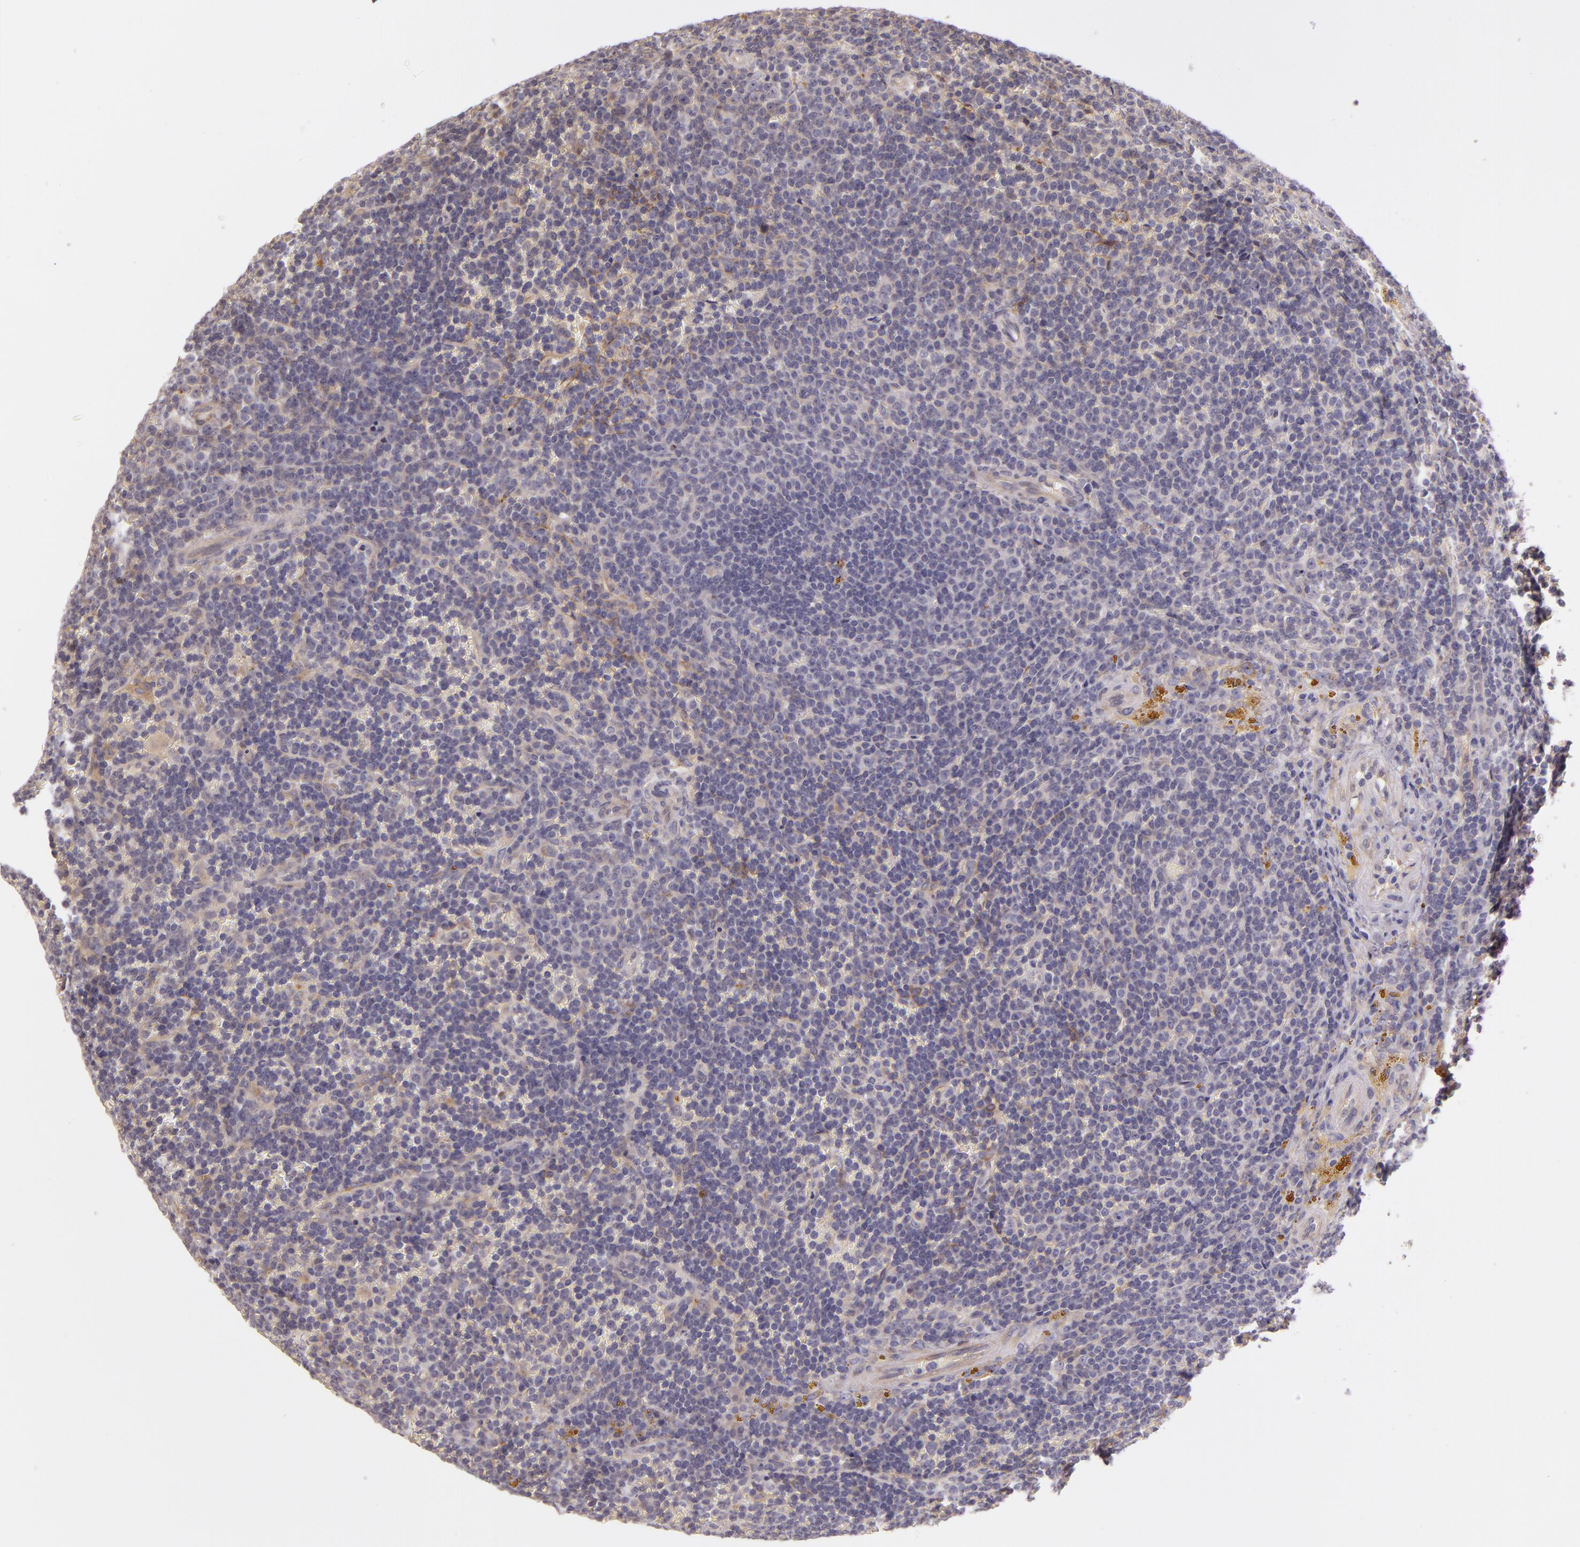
{"staining": {"intensity": "negative", "quantity": "none", "location": "none"}, "tissue": "lymphoma", "cell_type": "Tumor cells", "image_type": "cancer", "snomed": [{"axis": "morphology", "description": "Malignant lymphoma, non-Hodgkin's type, Low grade"}, {"axis": "topography", "description": "Spleen"}], "caption": "Immunohistochemistry (IHC) of malignant lymphoma, non-Hodgkin's type (low-grade) exhibits no expression in tumor cells. (DAB (3,3'-diaminobenzidine) immunohistochemistry visualized using brightfield microscopy, high magnification).", "gene": "CTSF", "patient": {"sex": "male", "age": 80}}